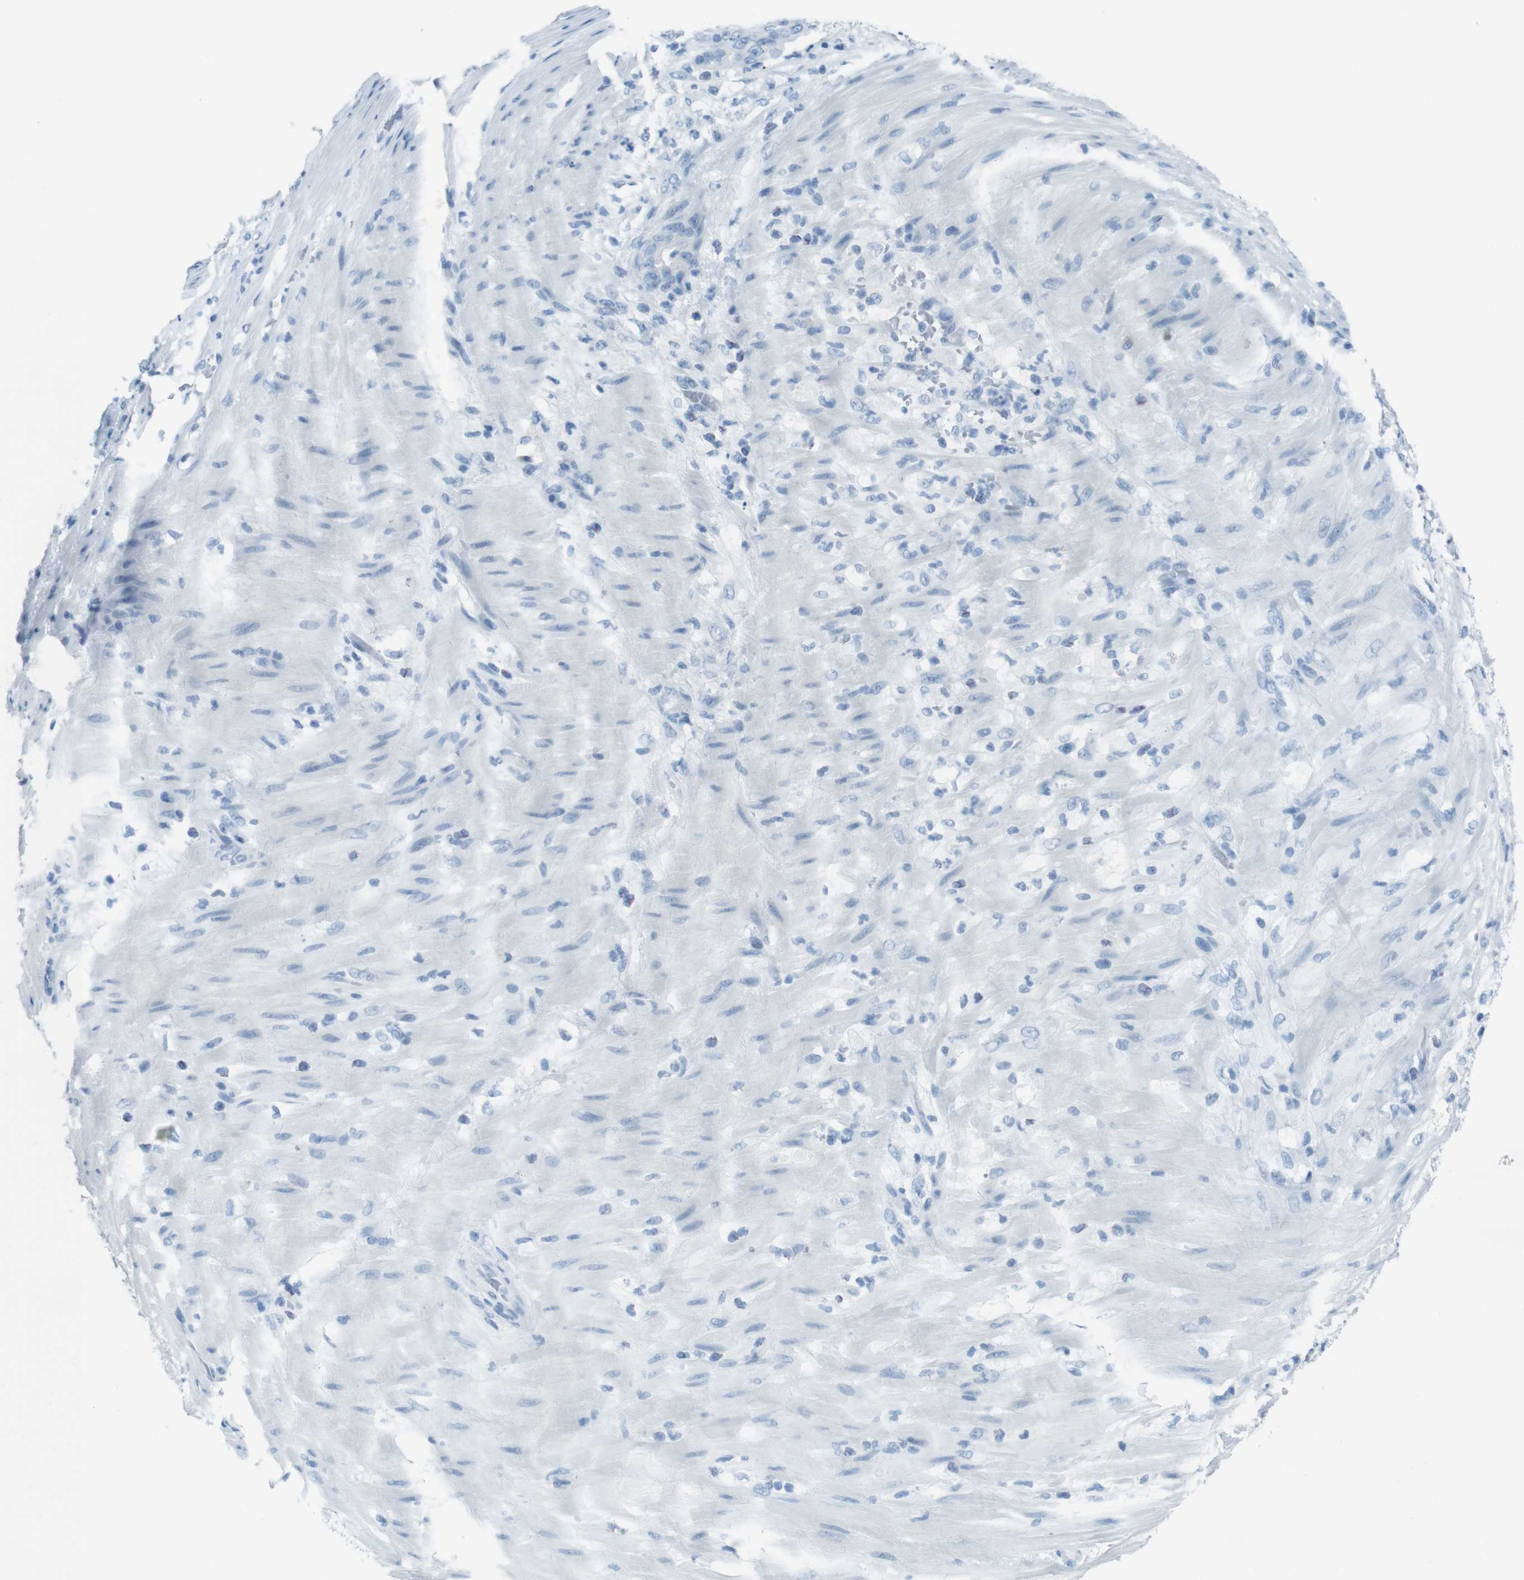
{"staining": {"intensity": "negative", "quantity": "none", "location": "none"}, "tissue": "pancreatic cancer", "cell_type": "Tumor cells", "image_type": "cancer", "snomed": [{"axis": "morphology", "description": "Adenocarcinoma, NOS"}, {"axis": "topography", "description": "Pancreas"}], "caption": "Adenocarcinoma (pancreatic) was stained to show a protein in brown. There is no significant positivity in tumor cells.", "gene": "TMEM207", "patient": {"sex": "male", "age": 63}}